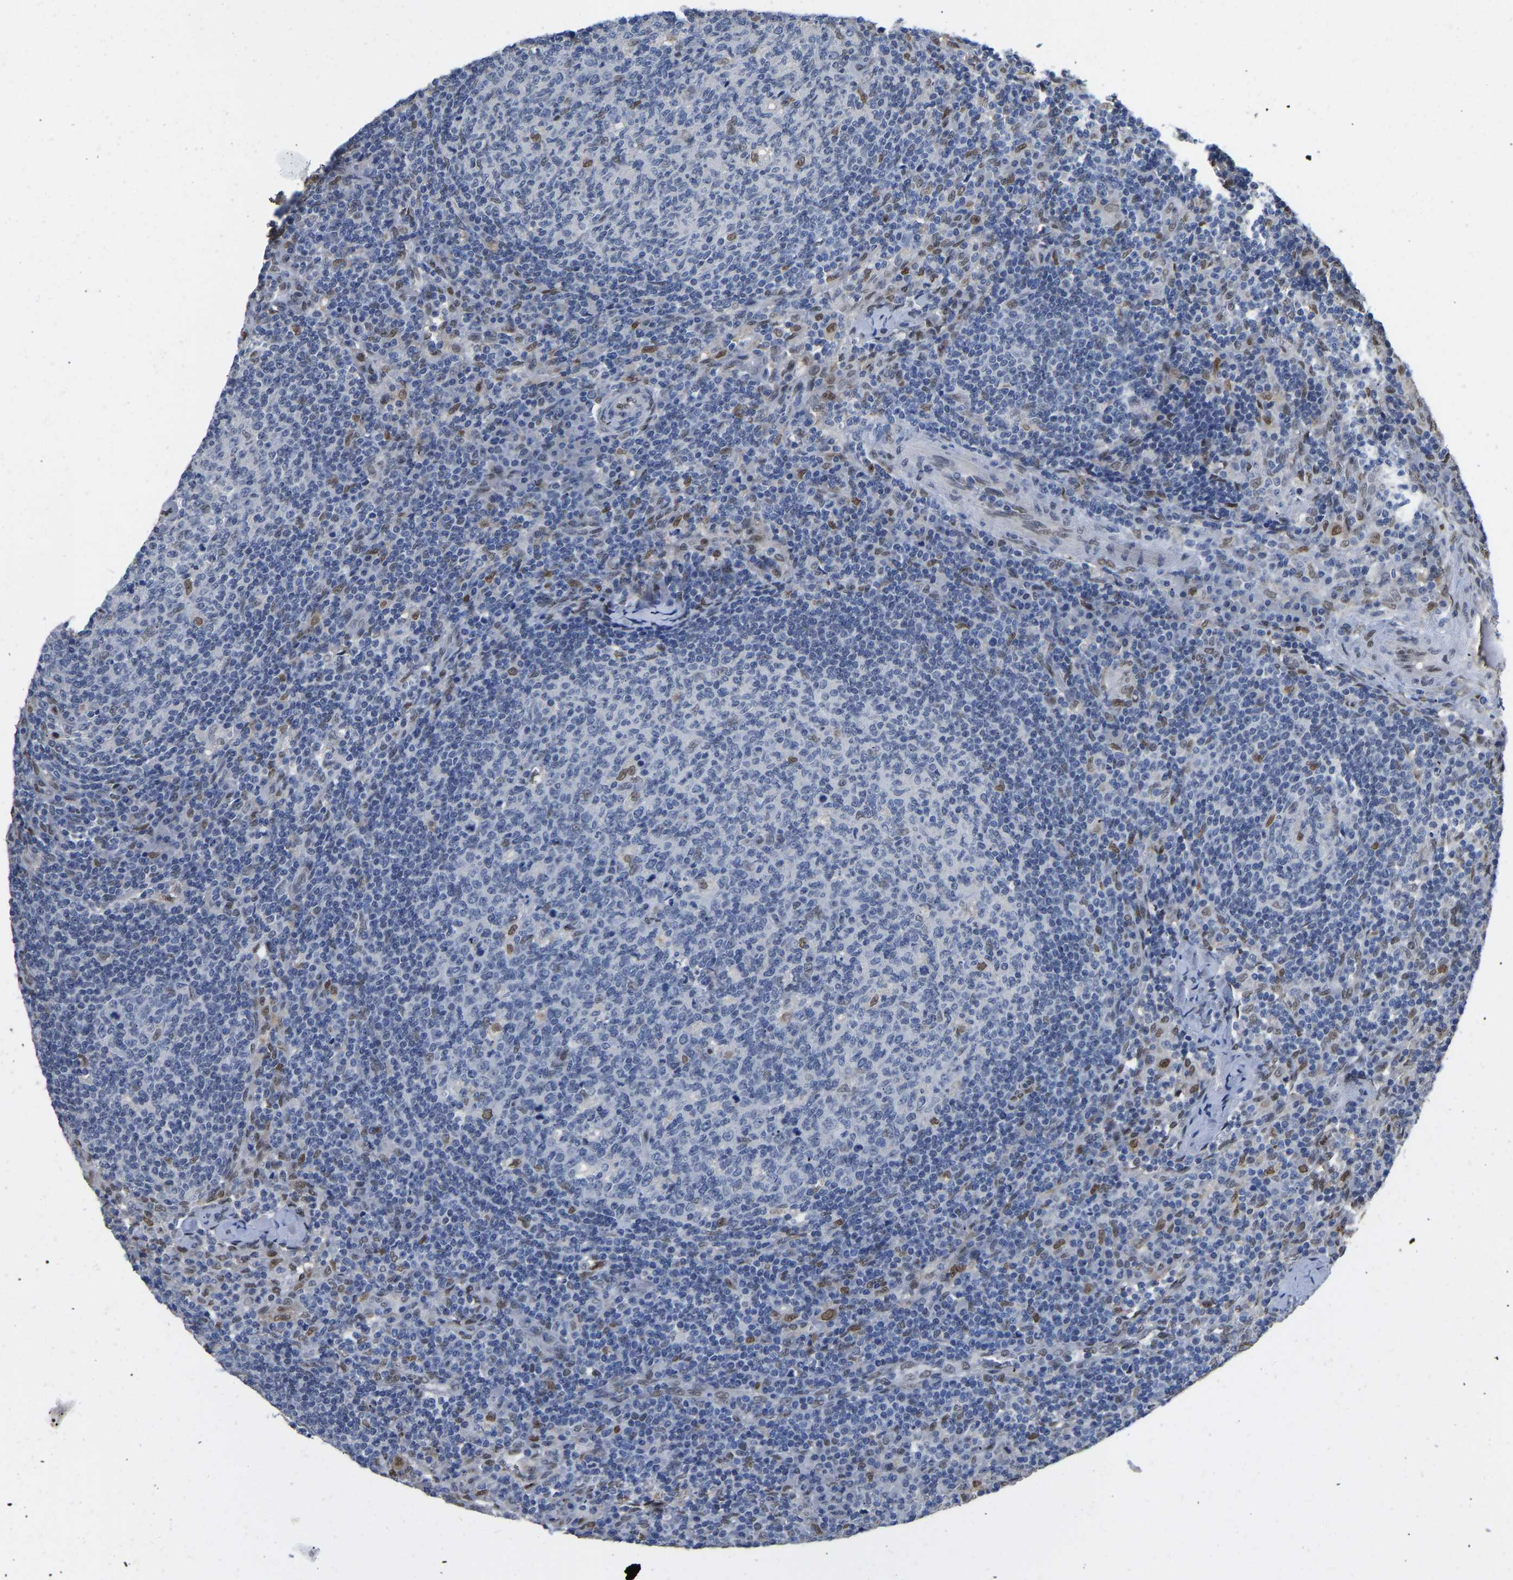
{"staining": {"intensity": "moderate", "quantity": "<25%", "location": "nuclear"}, "tissue": "lymph node", "cell_type": "Germinal center cells", "image_type": "normal", "snomed": [{"axis": "morphology", "description": "Normal tissue, NOS"}, {"axis": "morphology", "description": "Inflammation, NOS"}, {"axis": "topography", "description": "Lymph node"}], "caption": "High-magnification brightfield microscopy of unremarkable lymph node stained with DAB (3,3'-diaminobenzidine) (brown) and counterstained with hematoxylin (blue). germinal center cells exhibit moderate nuclear staining is present in approximately<25% of cells. (brown staining indicates protein expression, while blue staining denotes nuclei).", "gene": "QKI", "patient": {"sex": "male", "age": 55}}